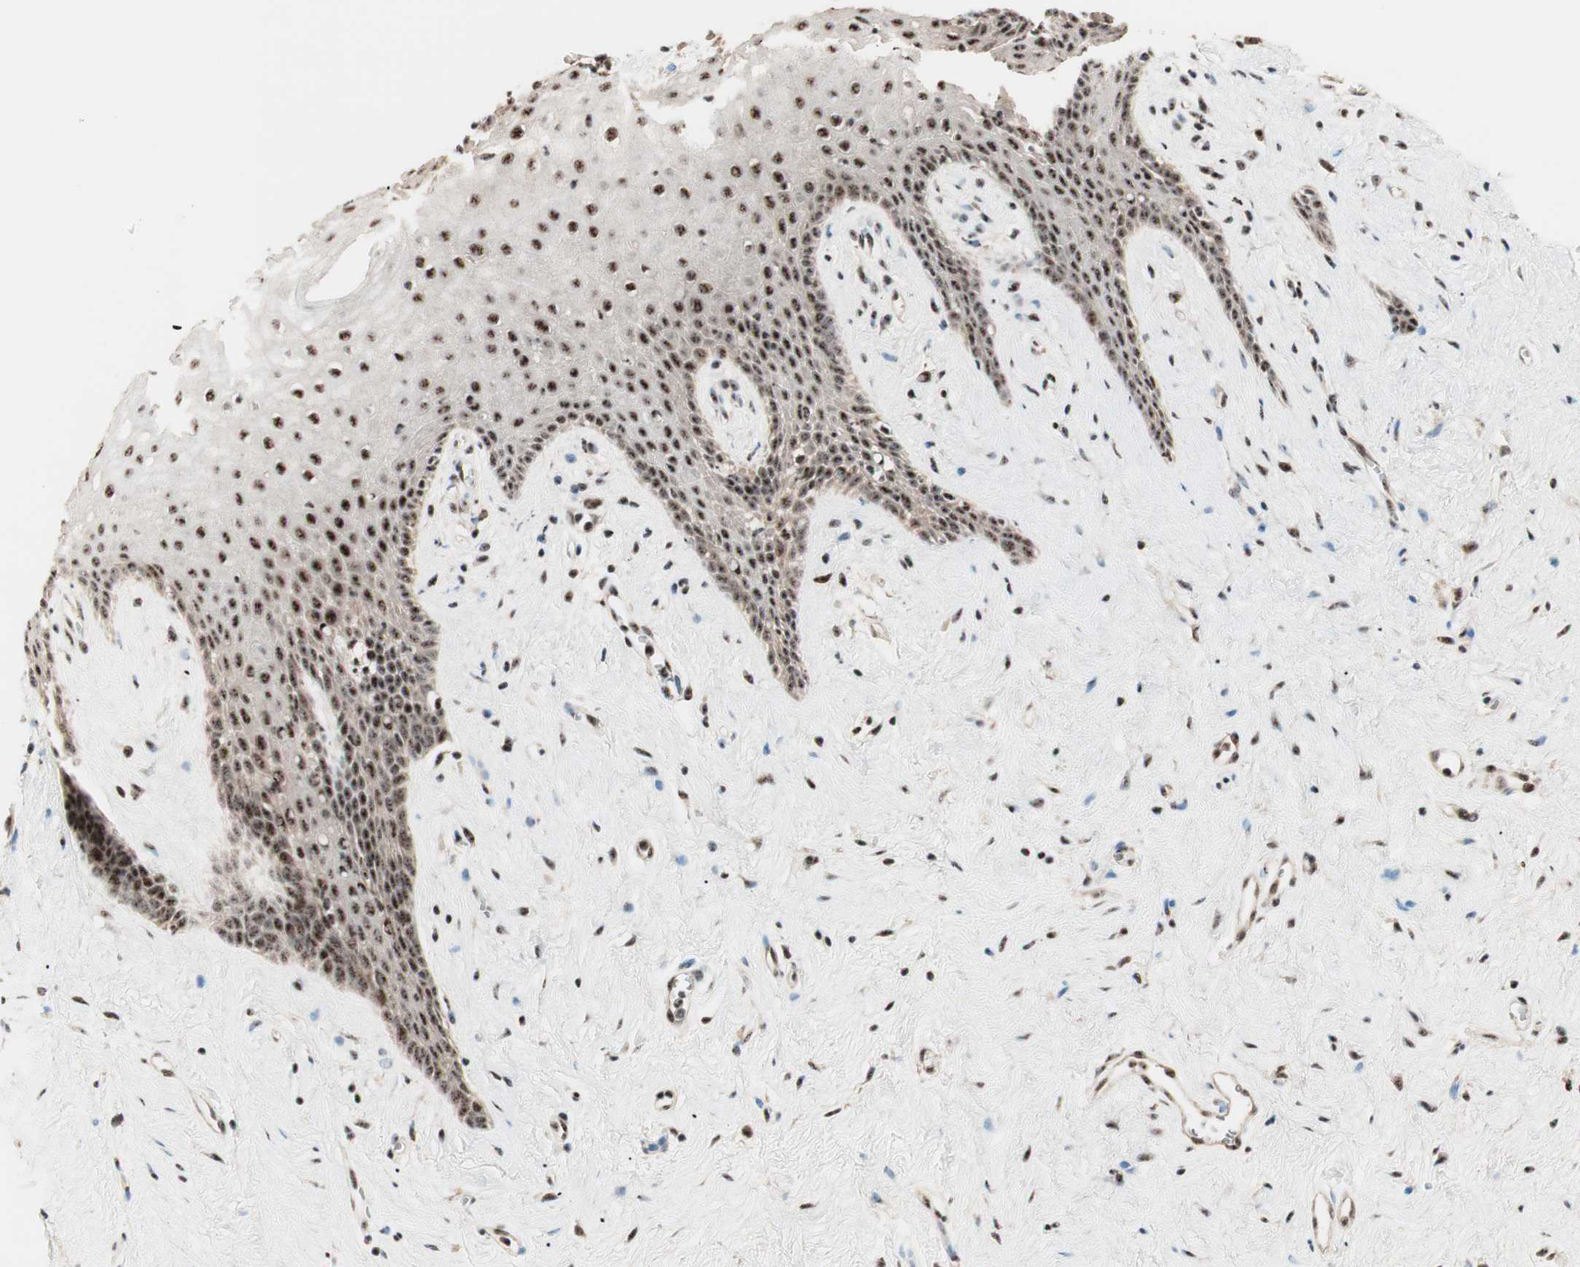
{"staining": {"intensity": "strong", "quantity": ">75%", "location": "nuclear"}, "tissue": "vagina", "cell_type": "Squamous epithelial cells", "image_type": "normal", "snomed": [{"axis": "morphology", "description": "Normal tissue, NOS"}, {"axis": "topography", "description": "Vagina"}], "caption": "Benign vagina displays strong nuclear staining in about >75% of squamous epithelial cells.", "gene": "NR5A2", "patient": {"sex": "female", "age": 44}}